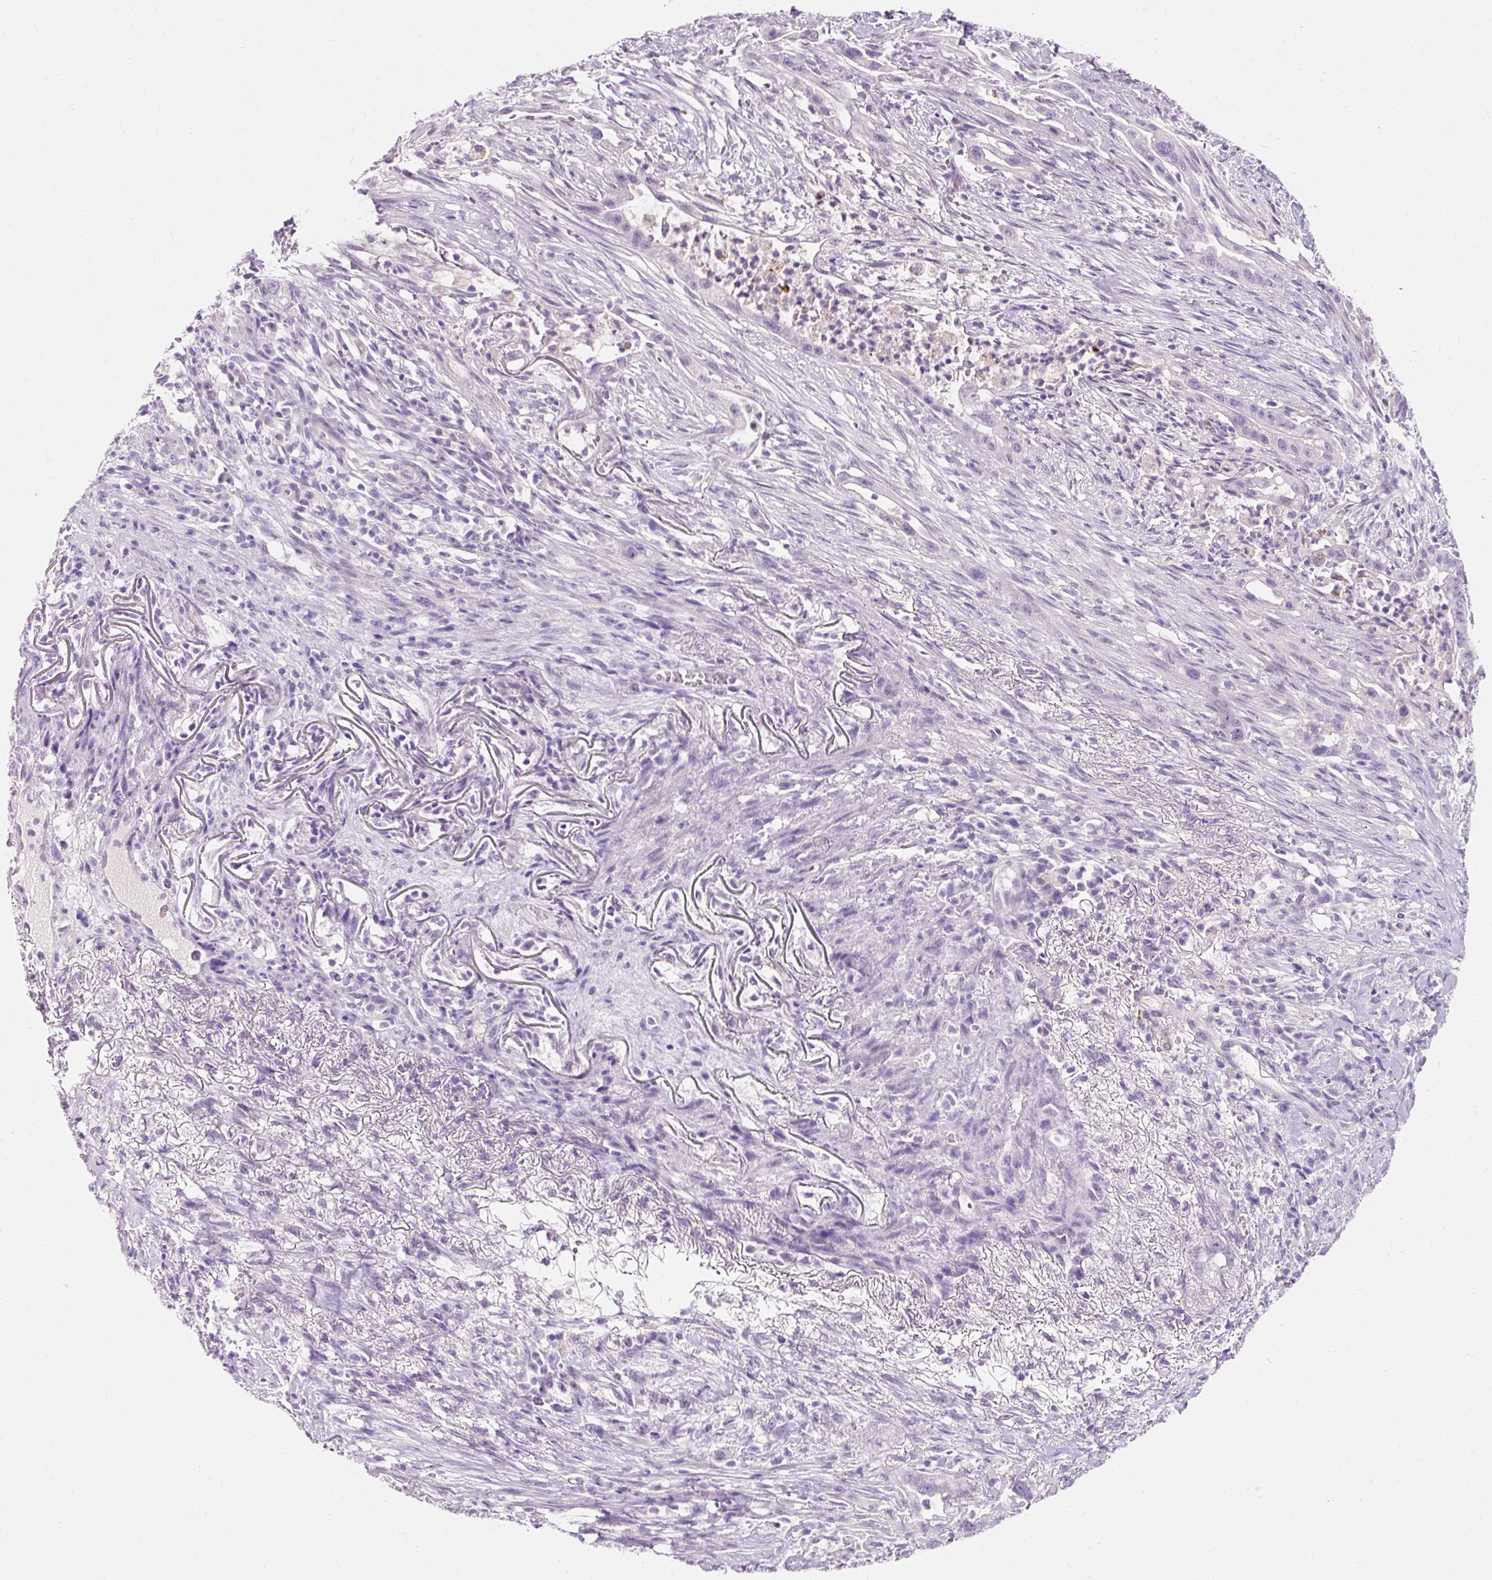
{"staining": {"intensity": "negative", "quantity": "none", "location": "none"}, "tissue": "pancreatic cancer", "cell_type": "Tumor cells", "image_type": "cancer", "snomed": [{"axis": "morphology", "description": "Adenocarcinoma, NOS"}, {"axis": "topography", "description": "Pancreas"}], "caption": "Immunohistochemical staining of human adenocarcinoma (pancreatic) exhibits no significant expression in tumor cells.", "gene": "CLDN25", "patient": {"sex": "male", "age": 44}}